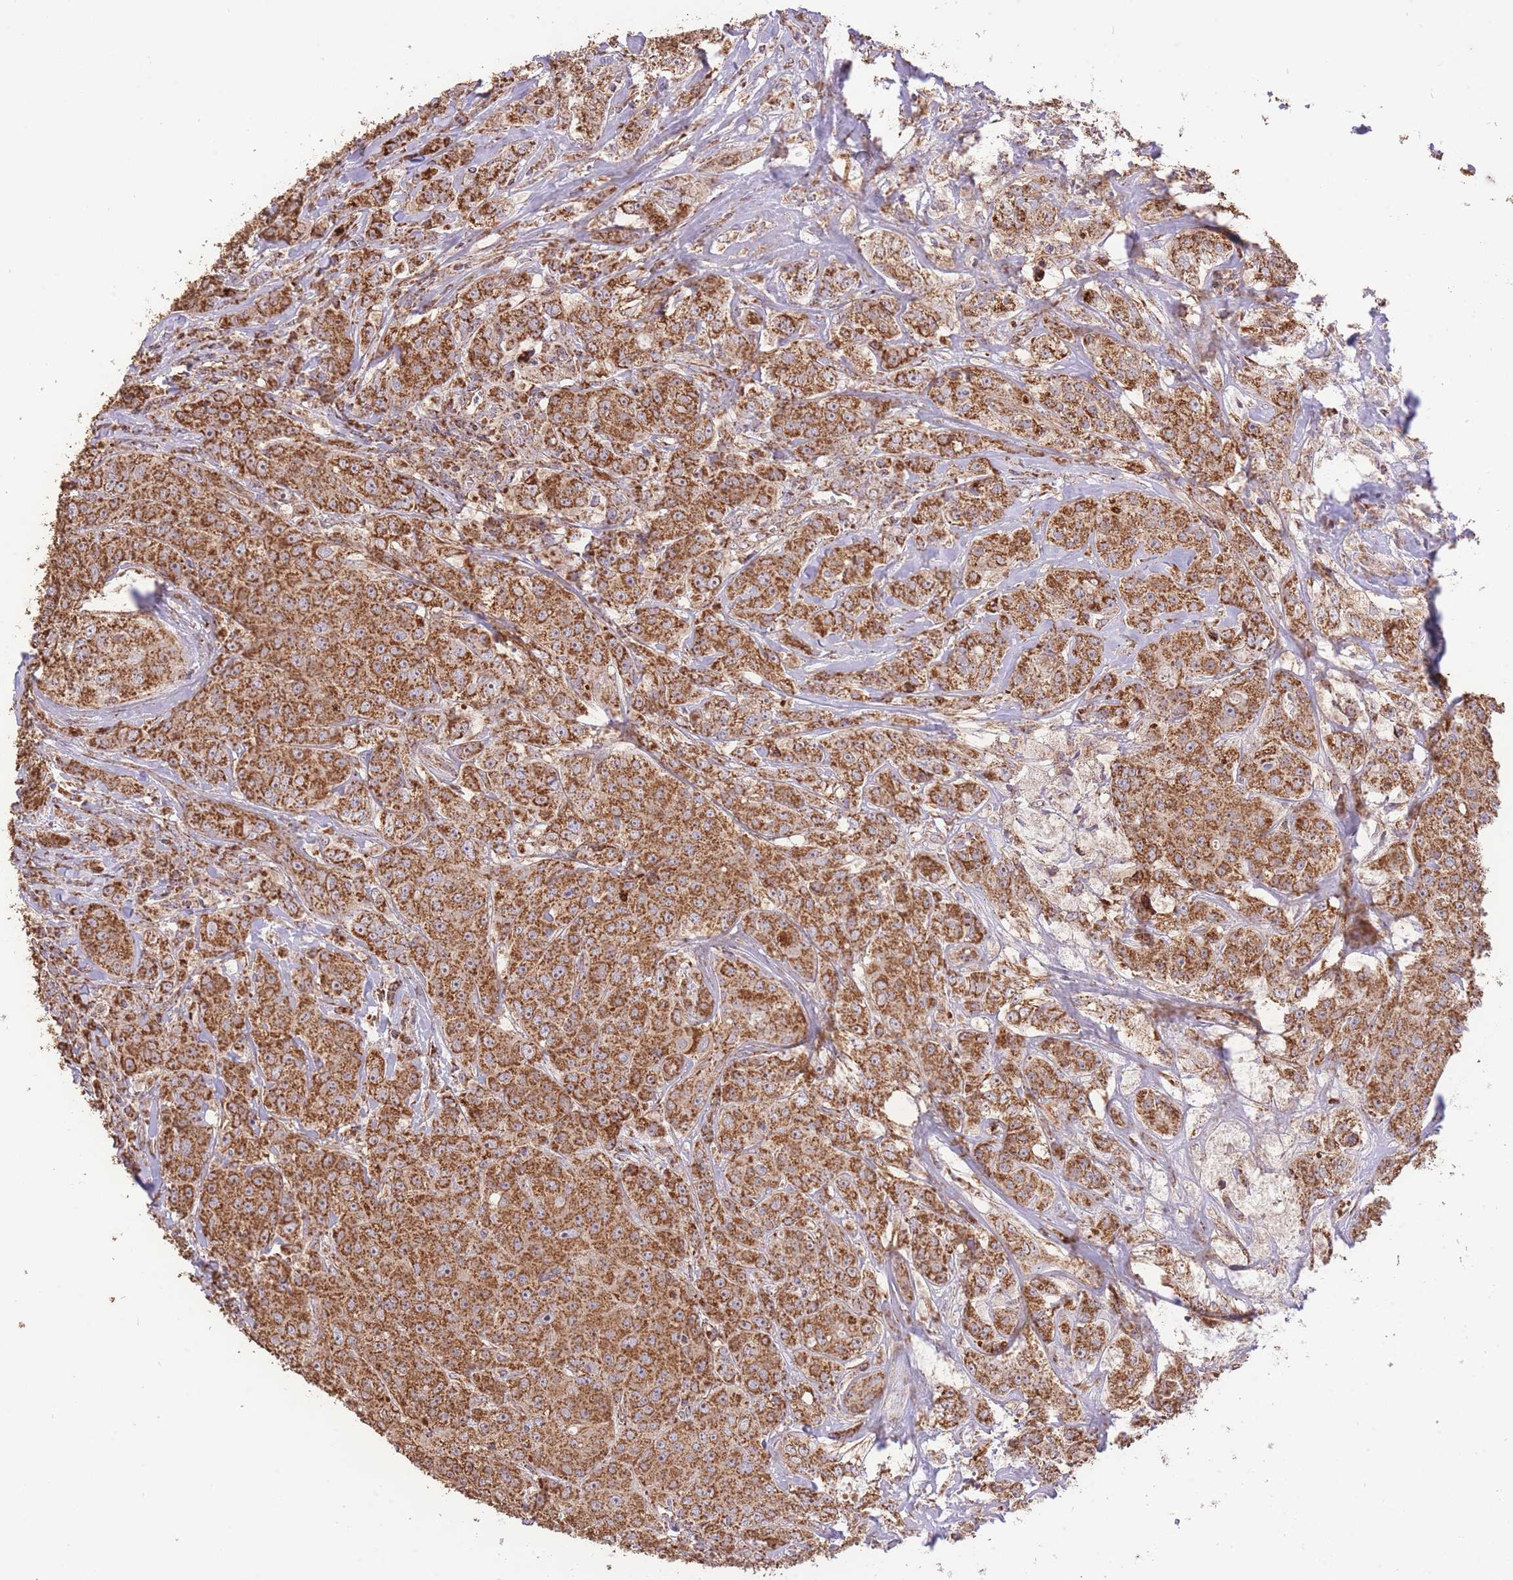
{"staining": {"intensity": "strong", "quantity": ">75%", "location": "cytoplasmic/membranous"}, "tissue": "breast cancer", "cell_type": "Tumor cells", "image_type": "cancer", "snomed": [{"axis": "morphology", "description": "Duct carcinoma"}, {"axis": "topography", "description": "Breast"}], "caption": "There is high levels of strong cytoplasmic/membranous staining in tumor cells of infiltrating ductal carcinoma (breast), as demonstrated by immunohistochemical staining (brown color).", "gene": "PREP", "patient": {"sex": "female", "age": 43}}